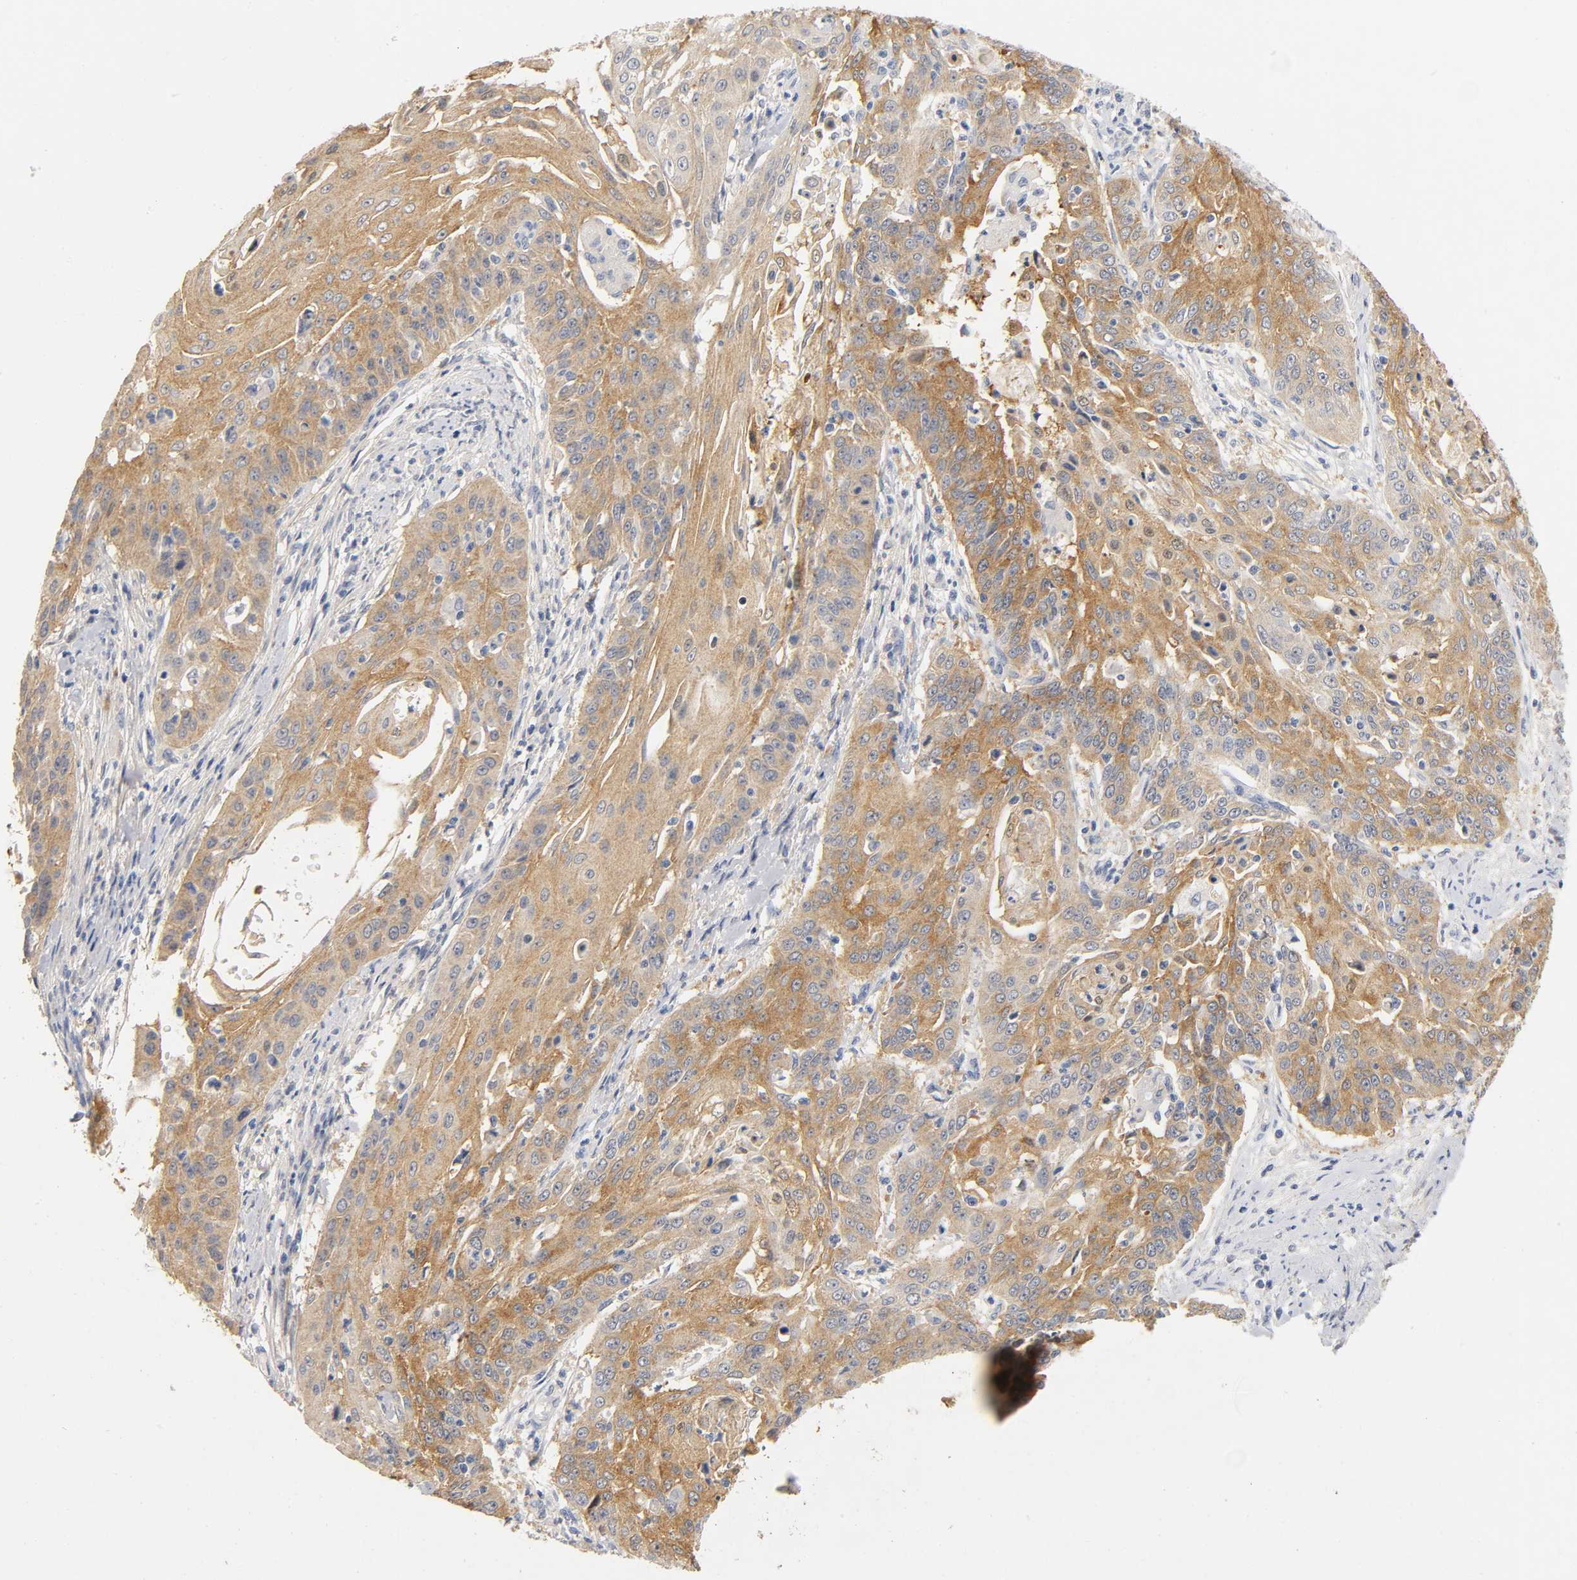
{"staining": {"intensity": "moderate", "quantity": ">75%", "location": "cytoplasmic/membranous"}, "tissue": "cervical cancer", "cell_type": "Tumor cells", "image_type": "cancer", "snomed": [{"axis": "morphology", "description": "Squamous cell carcinoma, NOS"}, {"axis": "topography", "description": "Cervix"}], "caption": "Tumor cells reveal moderate cytoplasmic/membranous positivity in about >75% of cells in cervical cancer.", "gene": "TNC", "patient": {"sex": "female", "age": 33}}